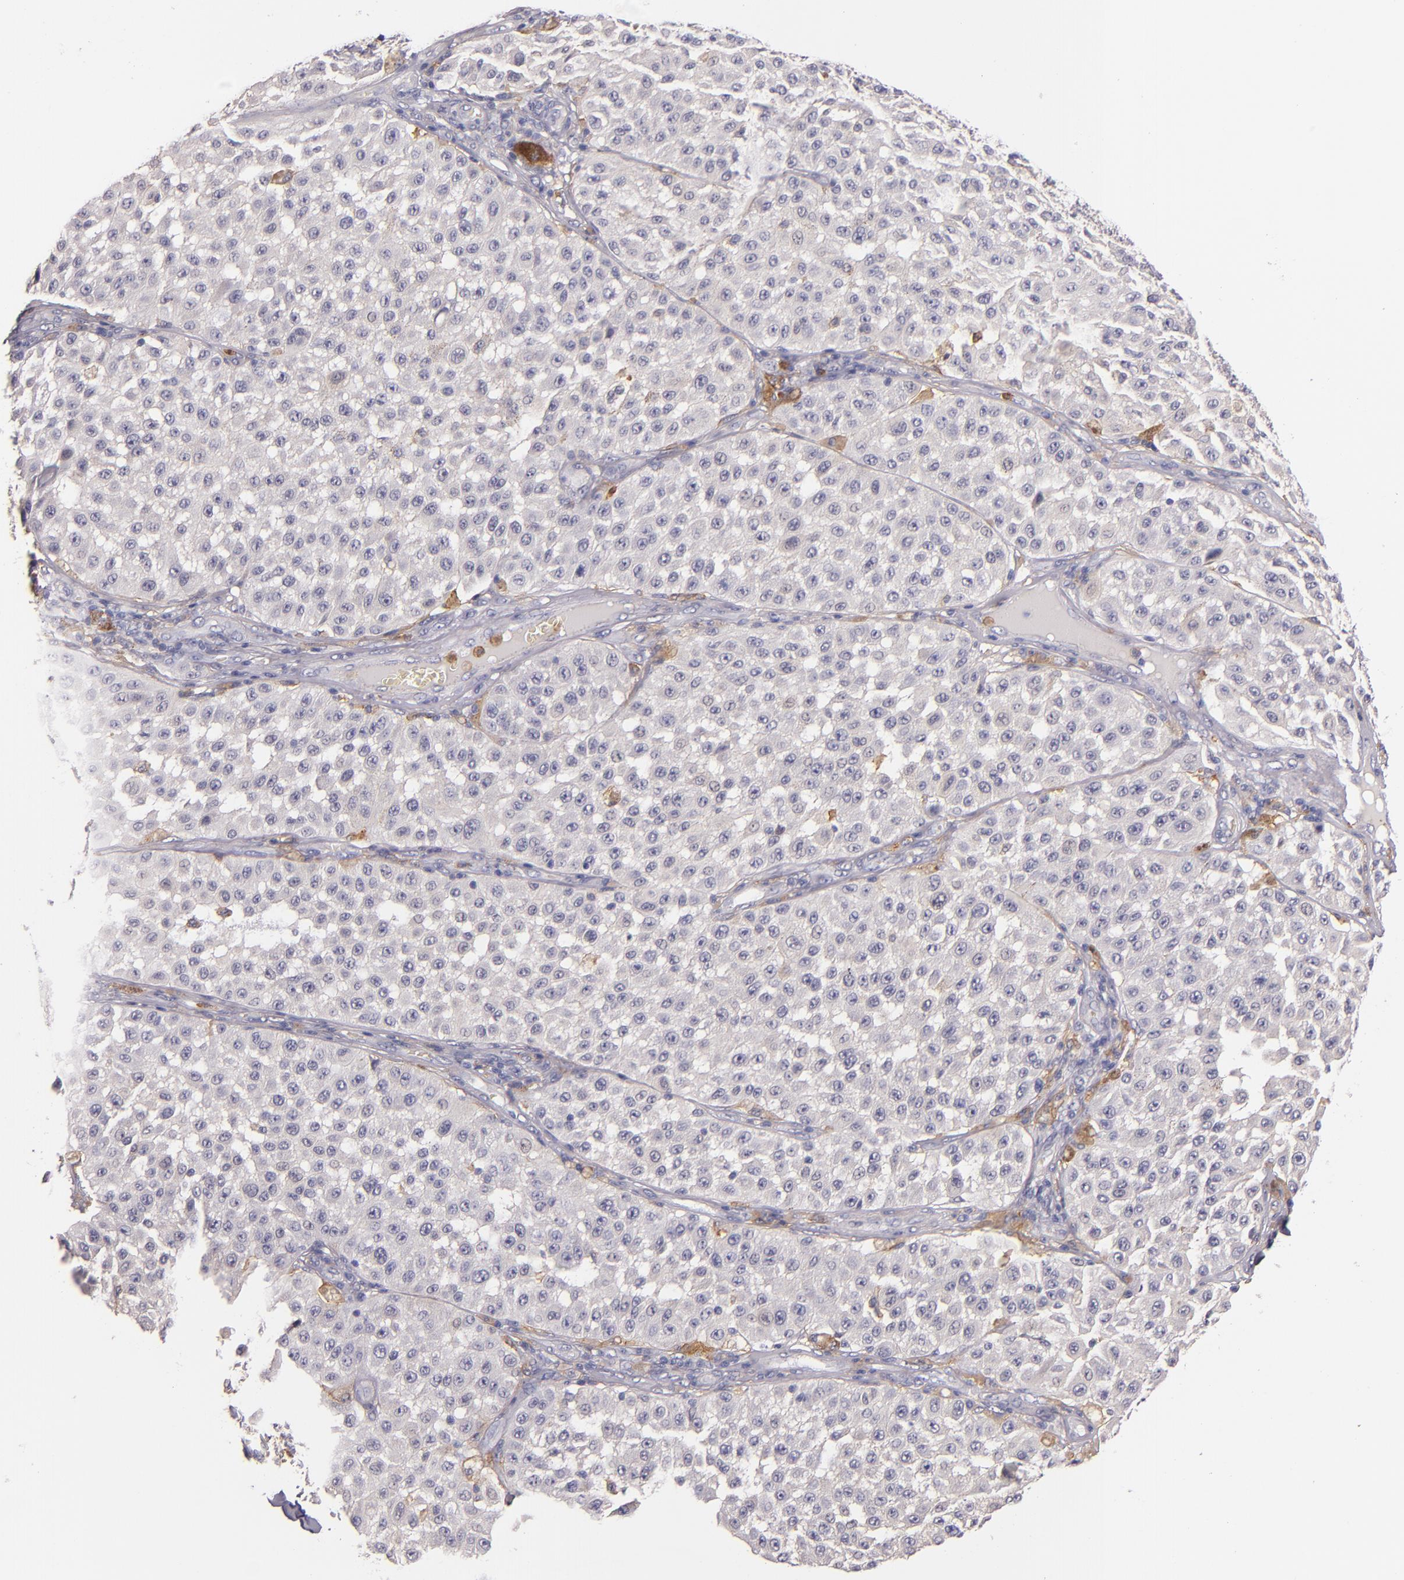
{"staining": {"intensity": "negative", "quantity": "none", "location": "none"}, "tissue": "melanoma", "cell_type": "Tumor cells", "image_type": "cancer", "snomed": [{"axis": "morphology", "description": "Malignant melanoma, NOS"}, {"axis": "topography", "description": "Skin"}], "caption": "High magnification brightfield microscopy of malignant melanoma stained with DAB (3,3'-diaminobenzidine) (brown) and counterstained with hematoxylin (blue): tumor cells show no significant expression. (Immunohistochemistry (ihc), brightfield microscopy, high magnification).", "gene": "C5AR1", "patient": {"sex": "female", "age": 64}}